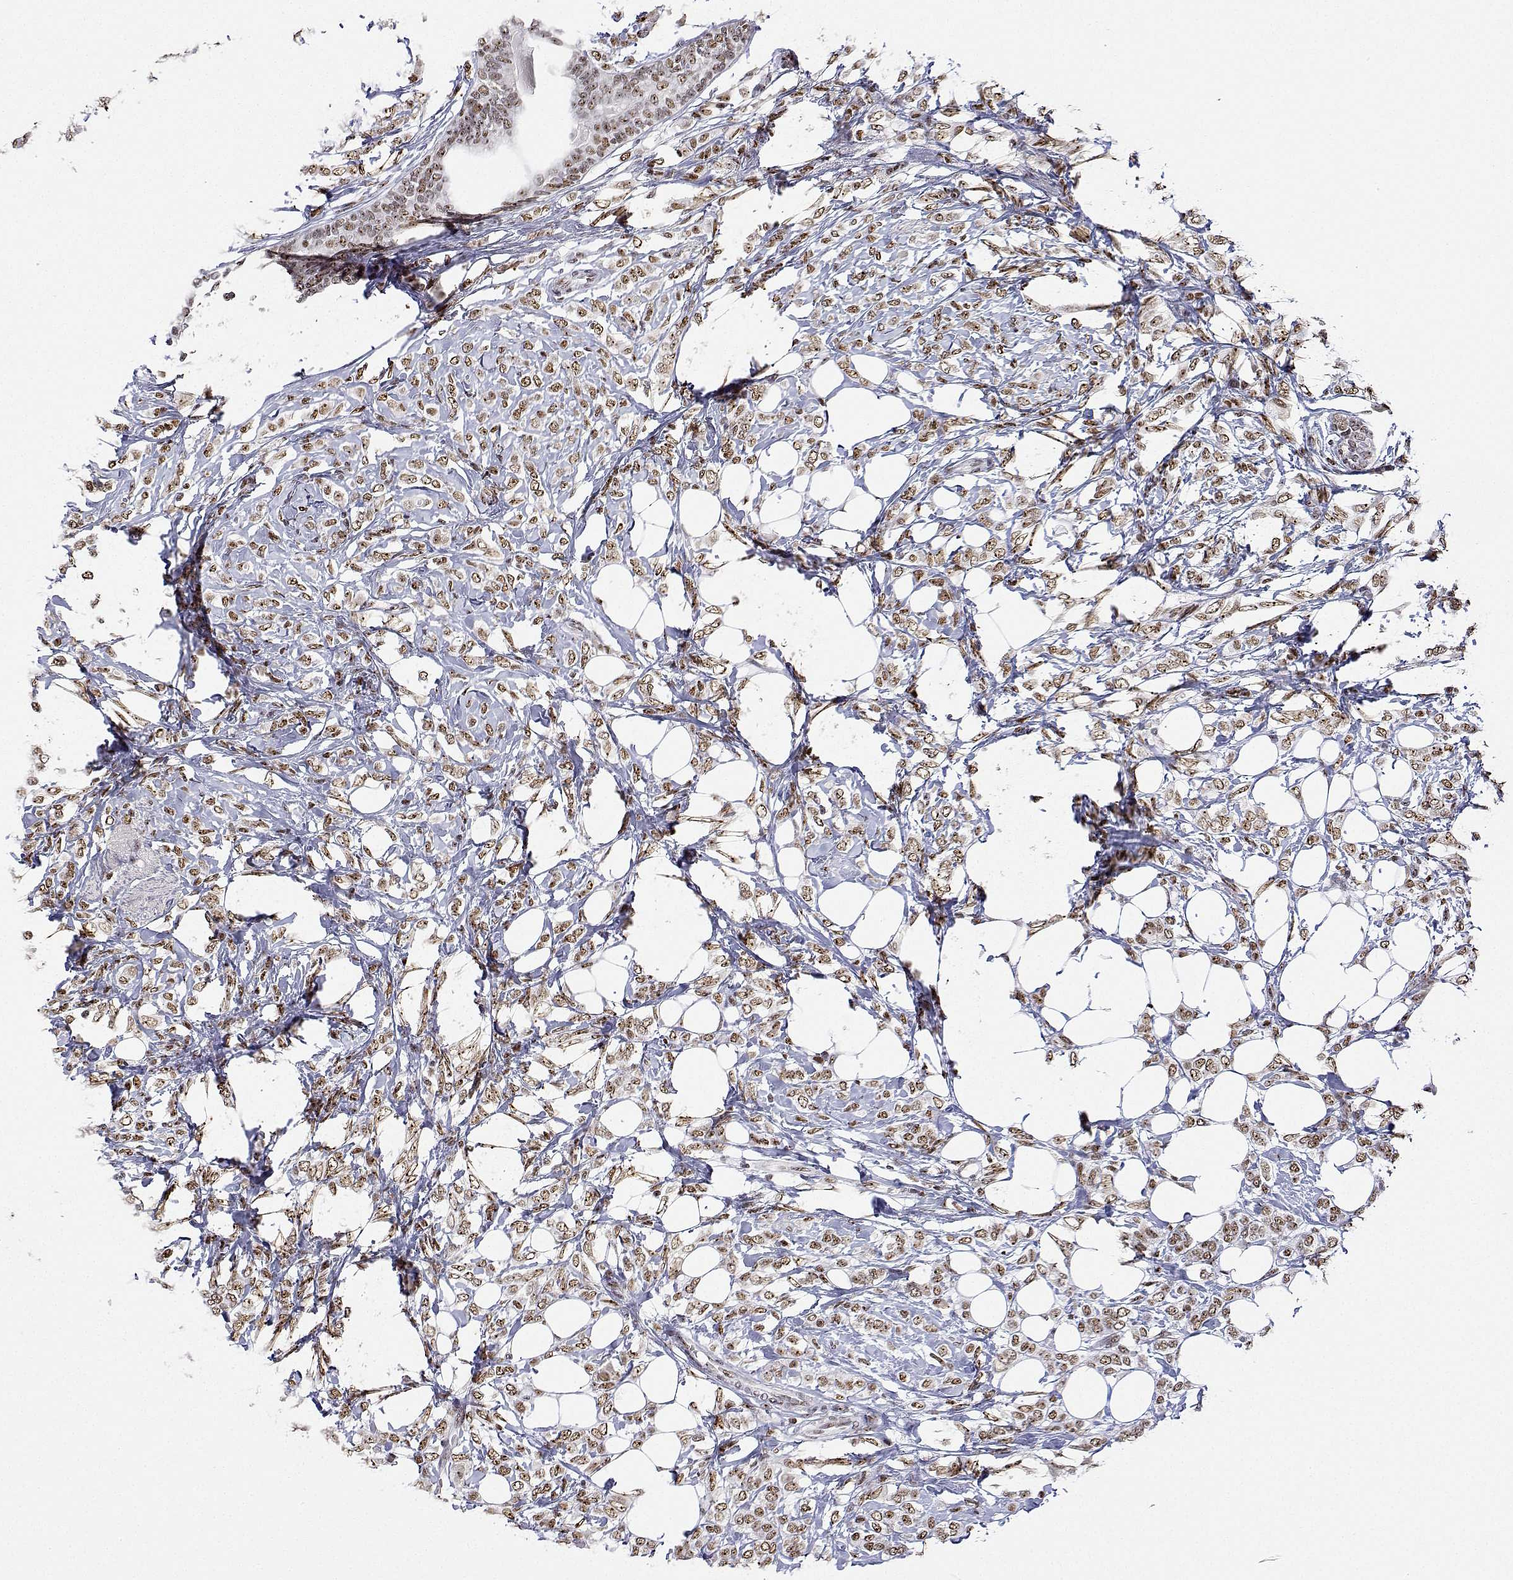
{"staining": {"intensity": "moderate", "quantity": ">75%", "location": "nuclear"}, "tissue": "breast cancer", "cell_type": "Tumor cells", "image_type": "cancer", "snomed": [{"axis": "morphology", "description": "Duct carcinoma"}, {"axis": "topography", "description": "Breast"}], "caption": "The histopathology image shows a brown stain indicating the presence of a protein in the nuclear of tumor cells in breast cancer (infiltrating ductal carcinoma).", "gene": "ADAR", "patient": {"sex": "female", "age": 84}}